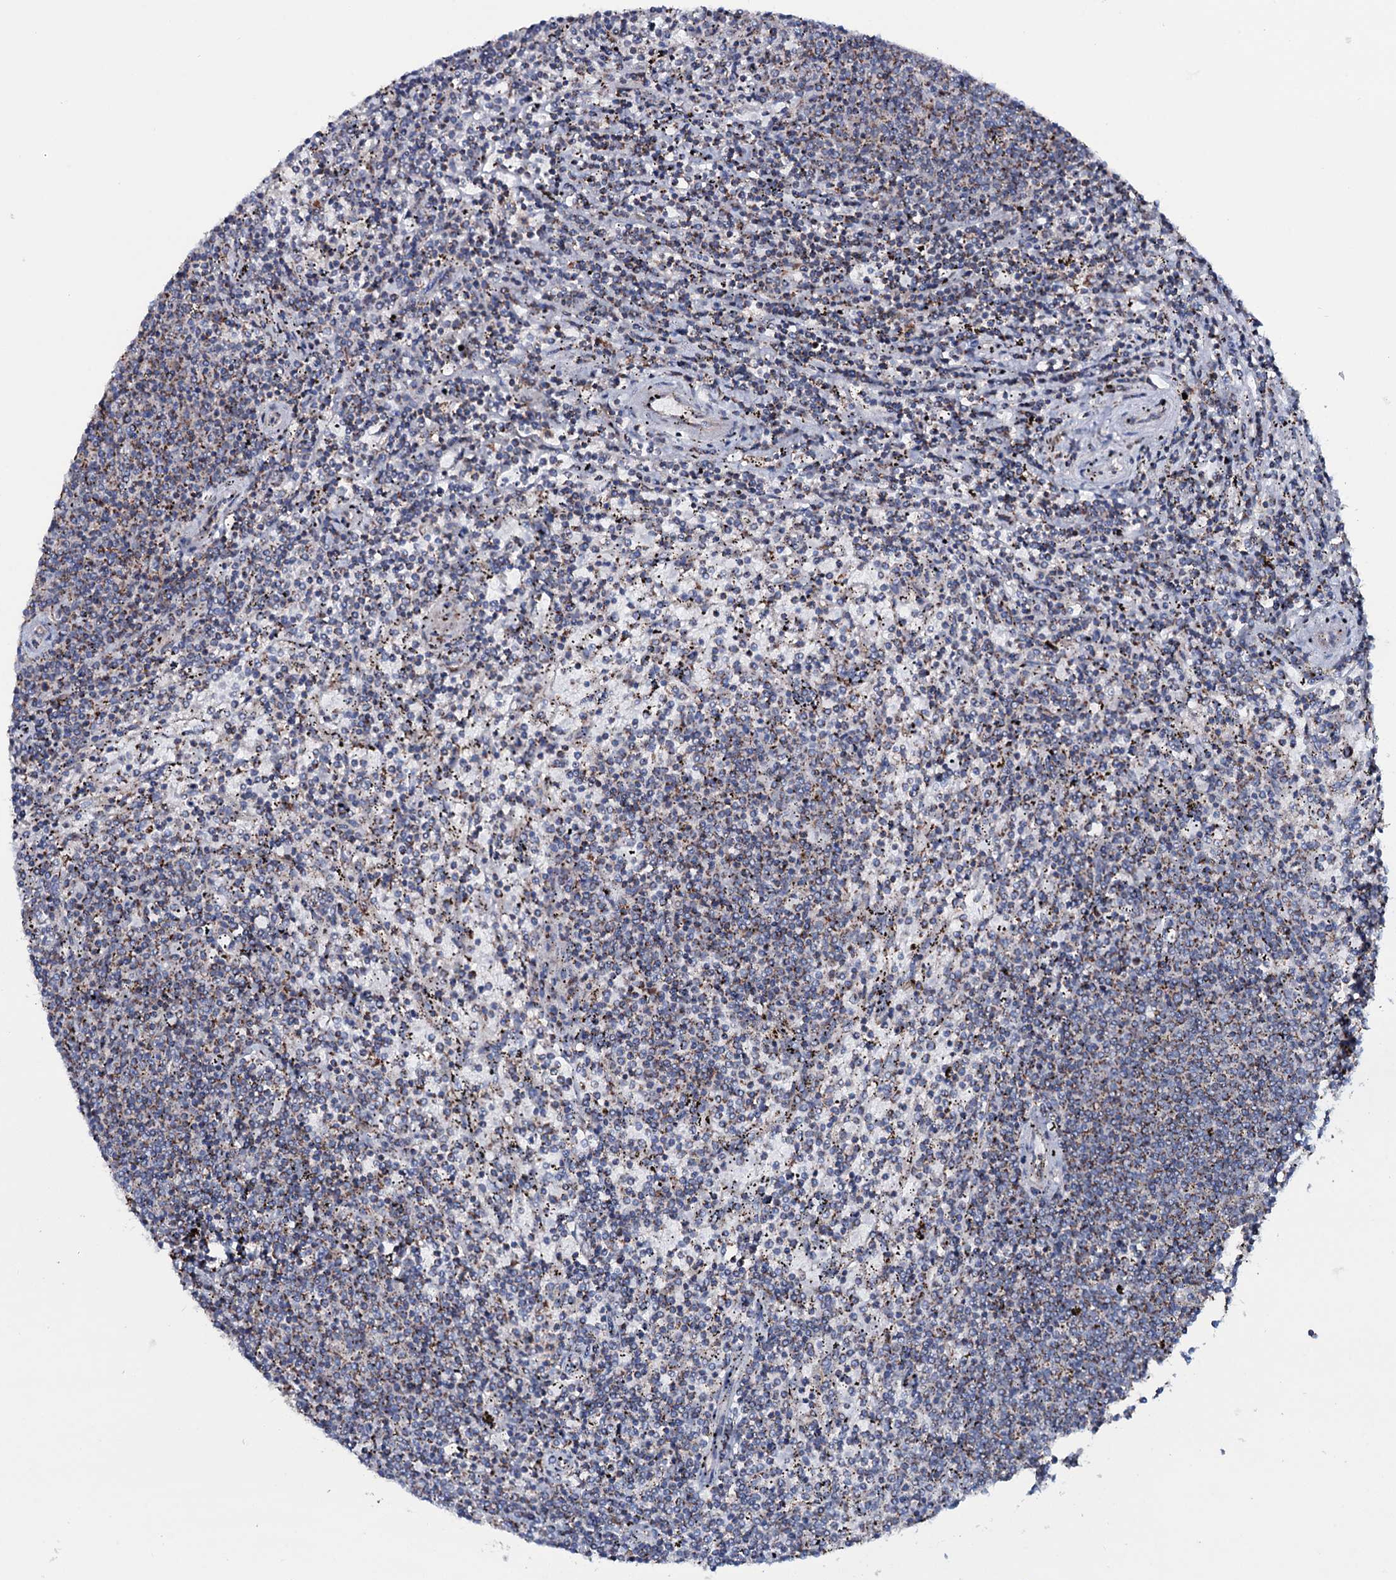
{"staining": {"intensity": "moderate", "quantity": "25%-75%", "location": "cytoplasmic/membranous"}, "tissue": "lymphoma", "cell_type": "Tumor cells", "image_type": "cancer", "snomed": [{"axis": "morphology", "description": "Malignant lymphoma, non-Hodgkin's type, Low grade"}, {"axis": "topography", "description": "Spleen"}], "caption": "This photomicrograph displays immunohistochemistry (IHC) staining of human malignant lymphoma, non-Hodgkin's type (low-grade), with medium moderate cytoplasmic/membranous staining in approximately 25%-75% of tumor cells.", "gene": "MRPS35", "patient": {"sex": "female", "age": 50}}